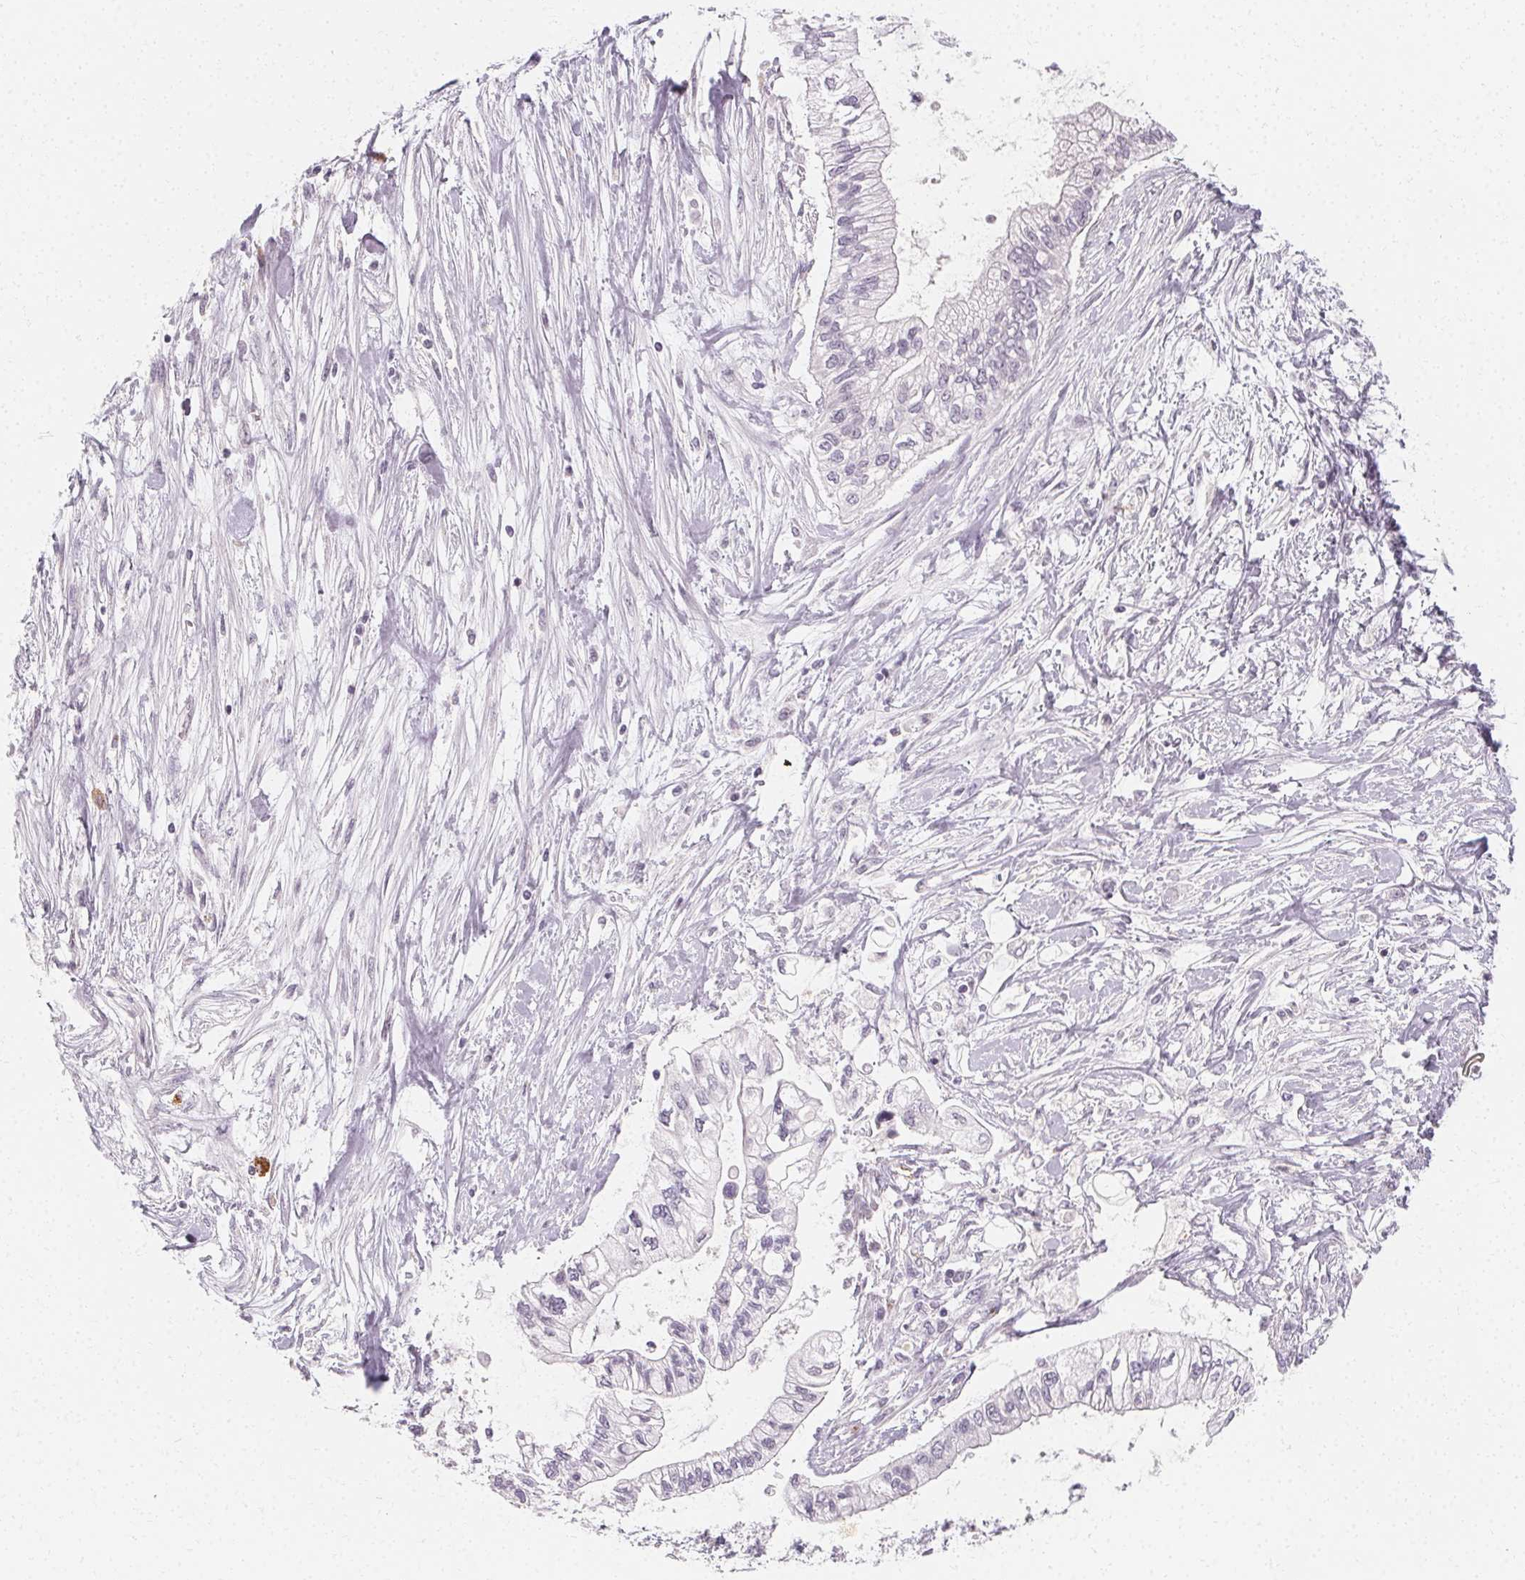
{"staining": {"intensity": "negative", "quantity": "none", "location": "none"}, "tissue": "pancreatic cancer", "cell_type": "Tumor cells", "image_type": "cancer", "snomed": [{"axis": "morphology", "description": "Adenocarcinoma, NOS"}, {"axis": "topography", "description": "Pancreas"}], "caption": "Protein analysis of pancreatic cancer shows no significant positivity in tumor cells. (DAB (3,3'-diaminobenzidine) IHC, high magnification).", "gene": "CLCNKB", "patient": {"sex": "female", "age": 77}}